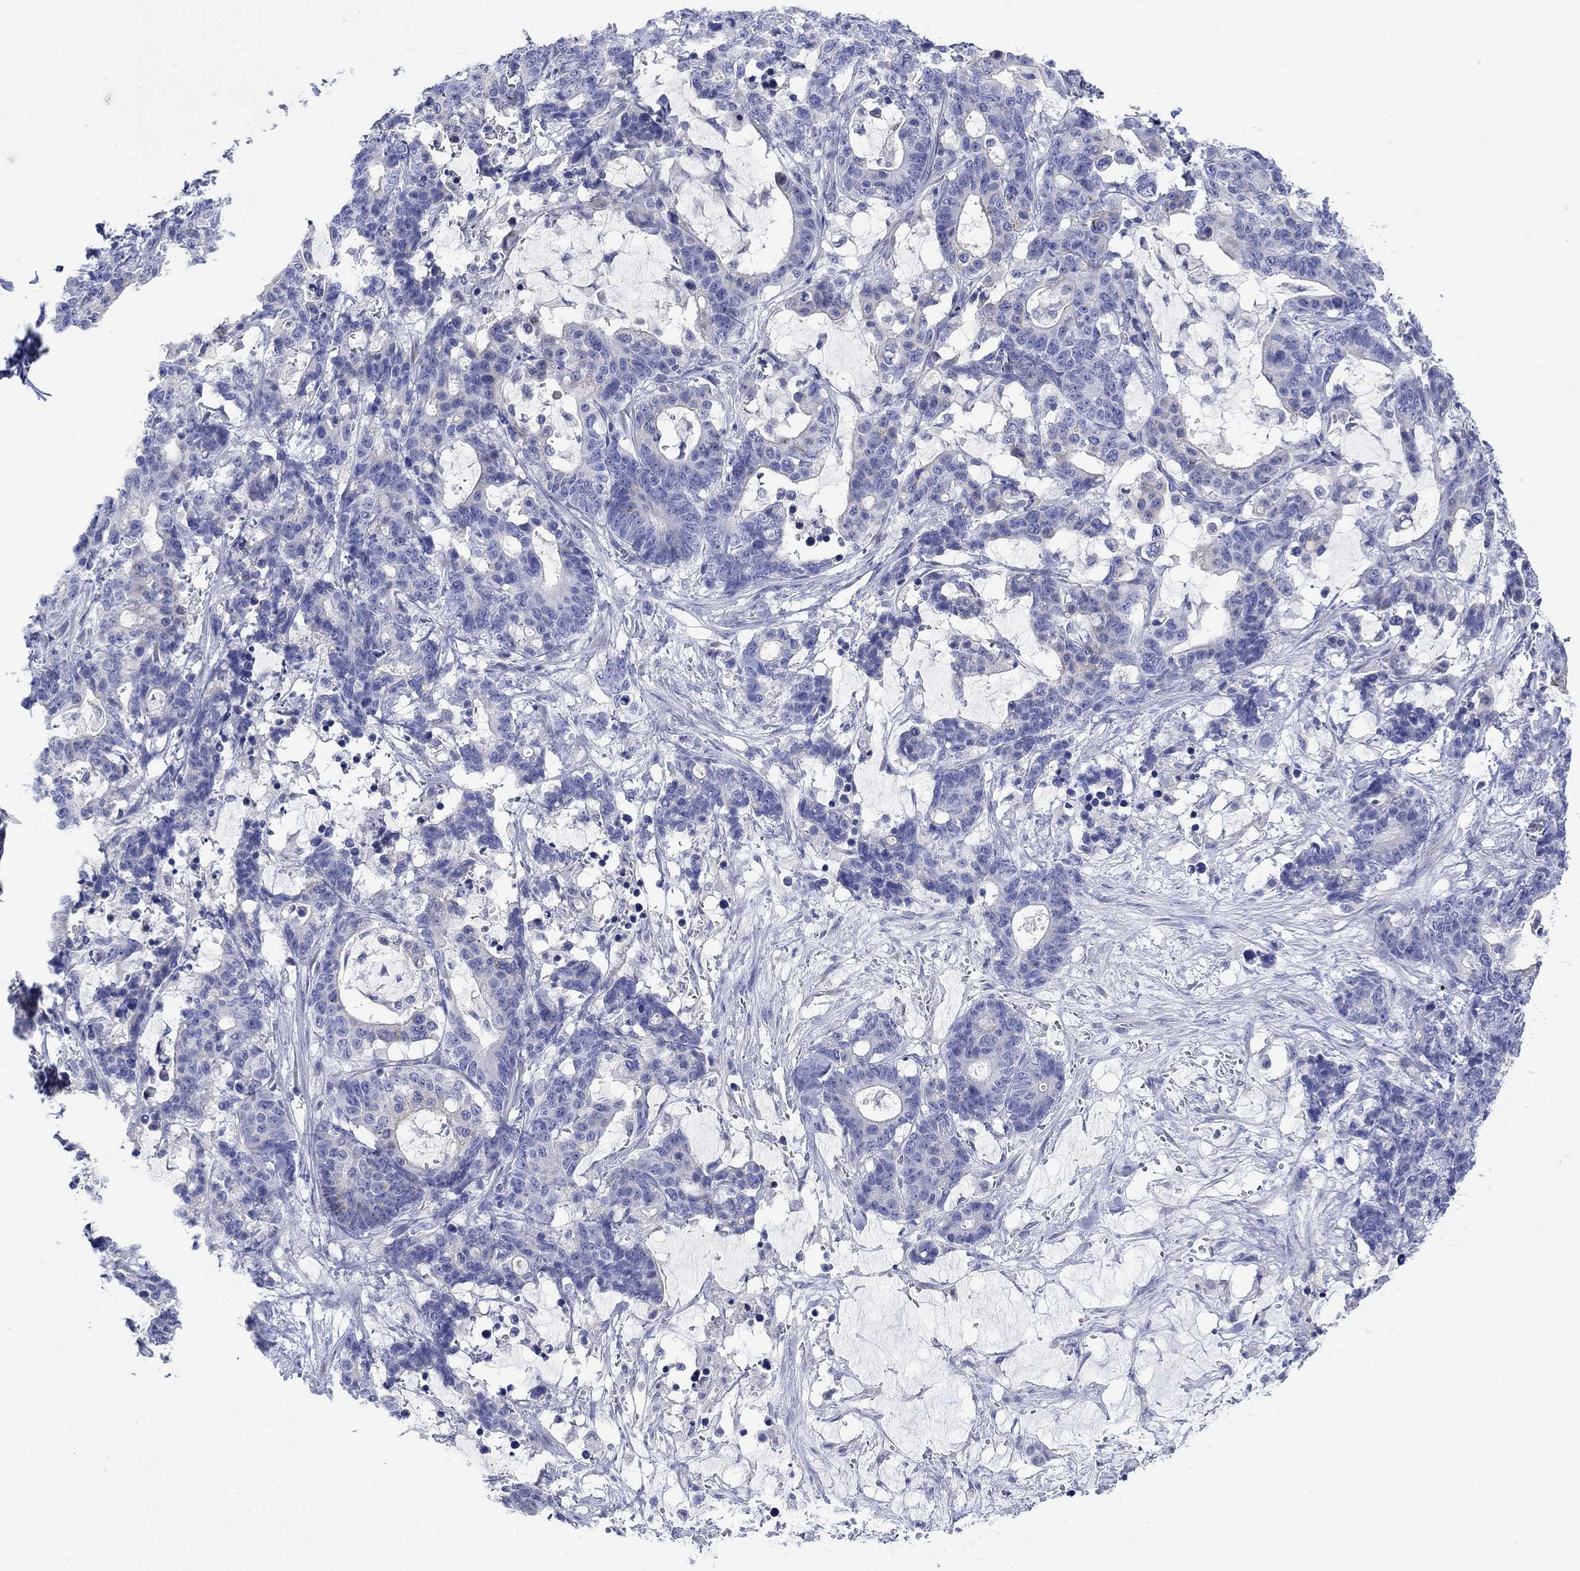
{"staining": {"intensity": "negative", "quantity": "none", "location": "none"}, "tissue": "stomach cancer", "cell_type": "Tumor cells", "image_type": "cancer", "snomed": [{"axis": "morphology", "description": "Normal tissue, NOS"}, {"axis": "morphology", "description": "Adenocarcinoma, NOS"}, {"axis": "topography", "description": "Stomach"}], "caption": "Human stomach cancer stained for a protein using immunohistochemistry demonstrates no positivity in tumor cells.", "gene": "KRT222", "patient": {"sex": "female", "age": 64}}